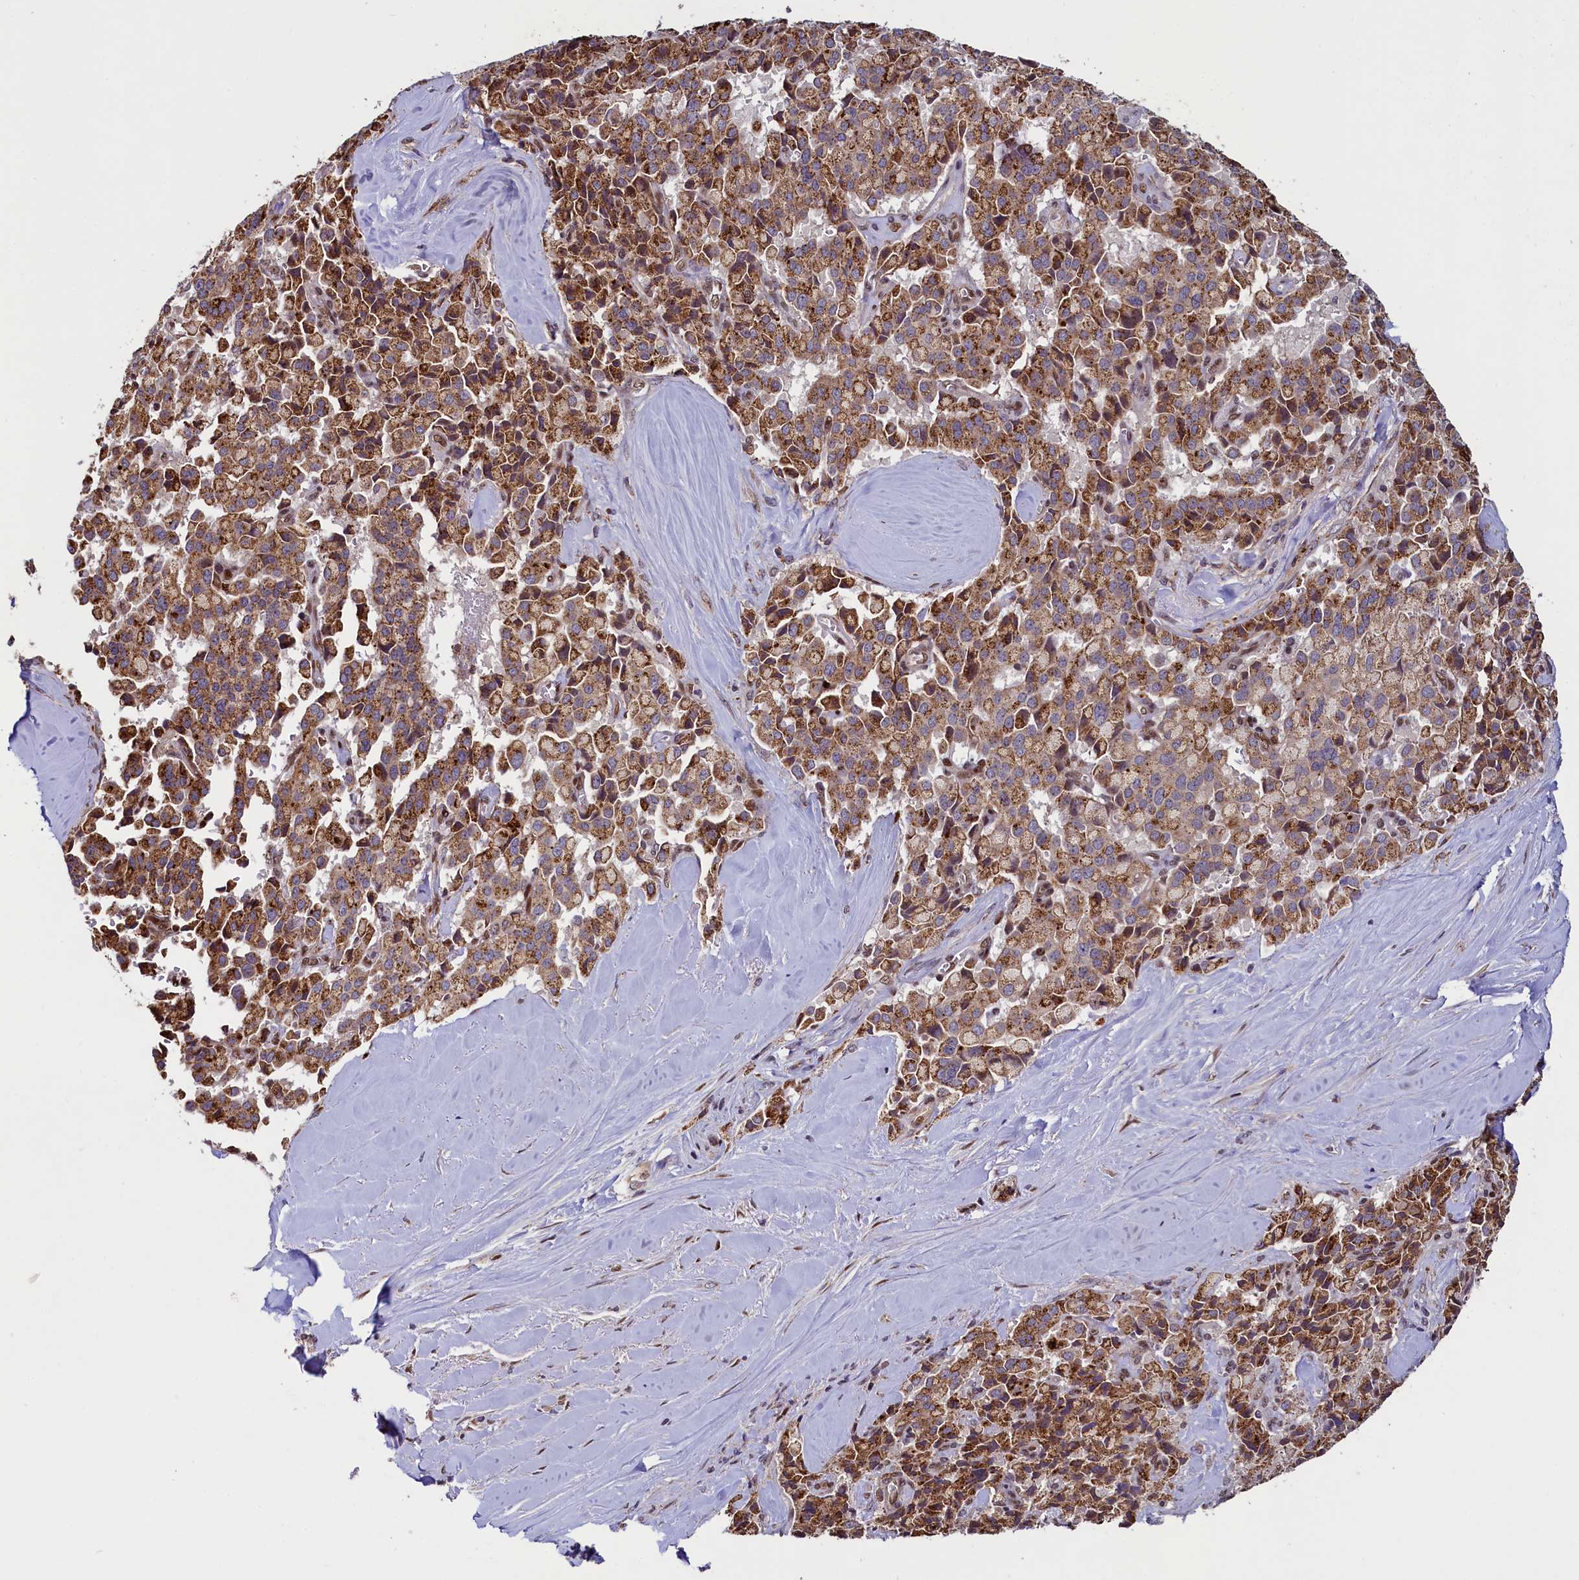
{"staining": {"intensity": "moderate", "quantity": ">75%", "location": "cytoplasmic/membranous"}, "tissue": "pancreatic cancer", "cell_type": "Tumor cells", "image_type": "cancer", "snomed": [{"axis": "morphology", "description": "Adenocarcinoma, NOS"}, {"axis": "topography", "description": "Pancreas"}], "caption": "Pancreatic cancer (adenocarcinoma) stained with DAB (3,3'-diaminobenzidine) immunohistochemistry displays medium levels of moderate cytoplasmic/membranous staining in approximately >75% of tumor cells.", "gene": "ZNF577", "patient": {"sex": "male", "age": 65}}